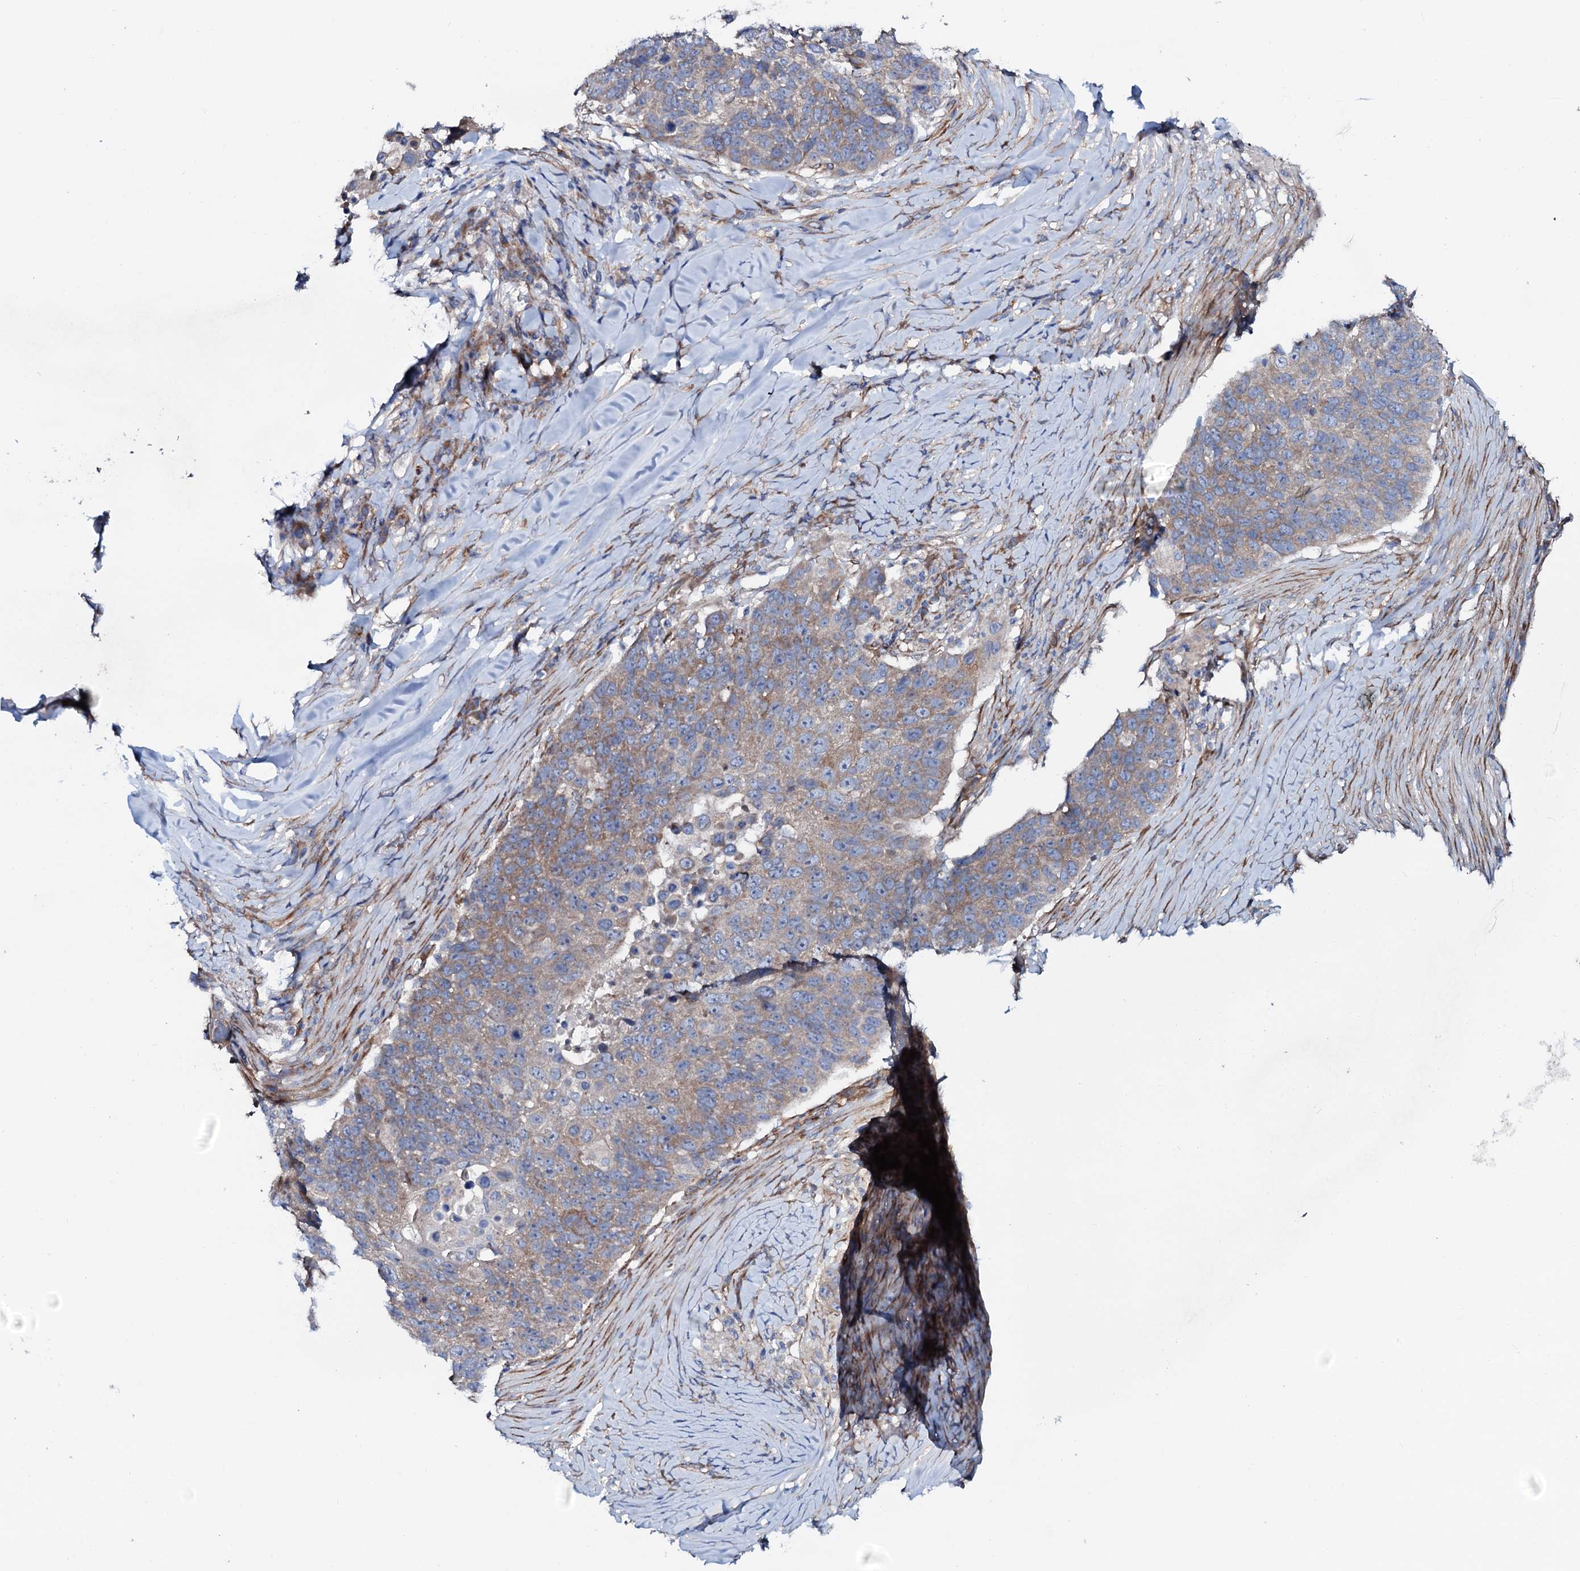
{"staining": {"intensity": "weak", "quantity": "25%-75%", "location": "cytoplasmic/membranous"}, "tissue": "lung cancer", "cell_type": "Tumor cells", "image_type": "cancer", "snomed": [{"axis": "morphology", "description": "Normal tissue, NOS"}, {"axis": "morphology", "description": "Squamous cell carcinoma, NOS"}, {"axis": "topography", "description": "Lymph node"}, {"axis": "topography", "description": "Lung"}], "caption": "About 25%-75% of tumor cells in squamous cell carcinoma (lung) exhibit weak cytoplasmic/membranous protein staining as visualized by brown immunohistochemical staining.", "gene": "STARD13", "patient": {"sex": "male", "age": 66}}